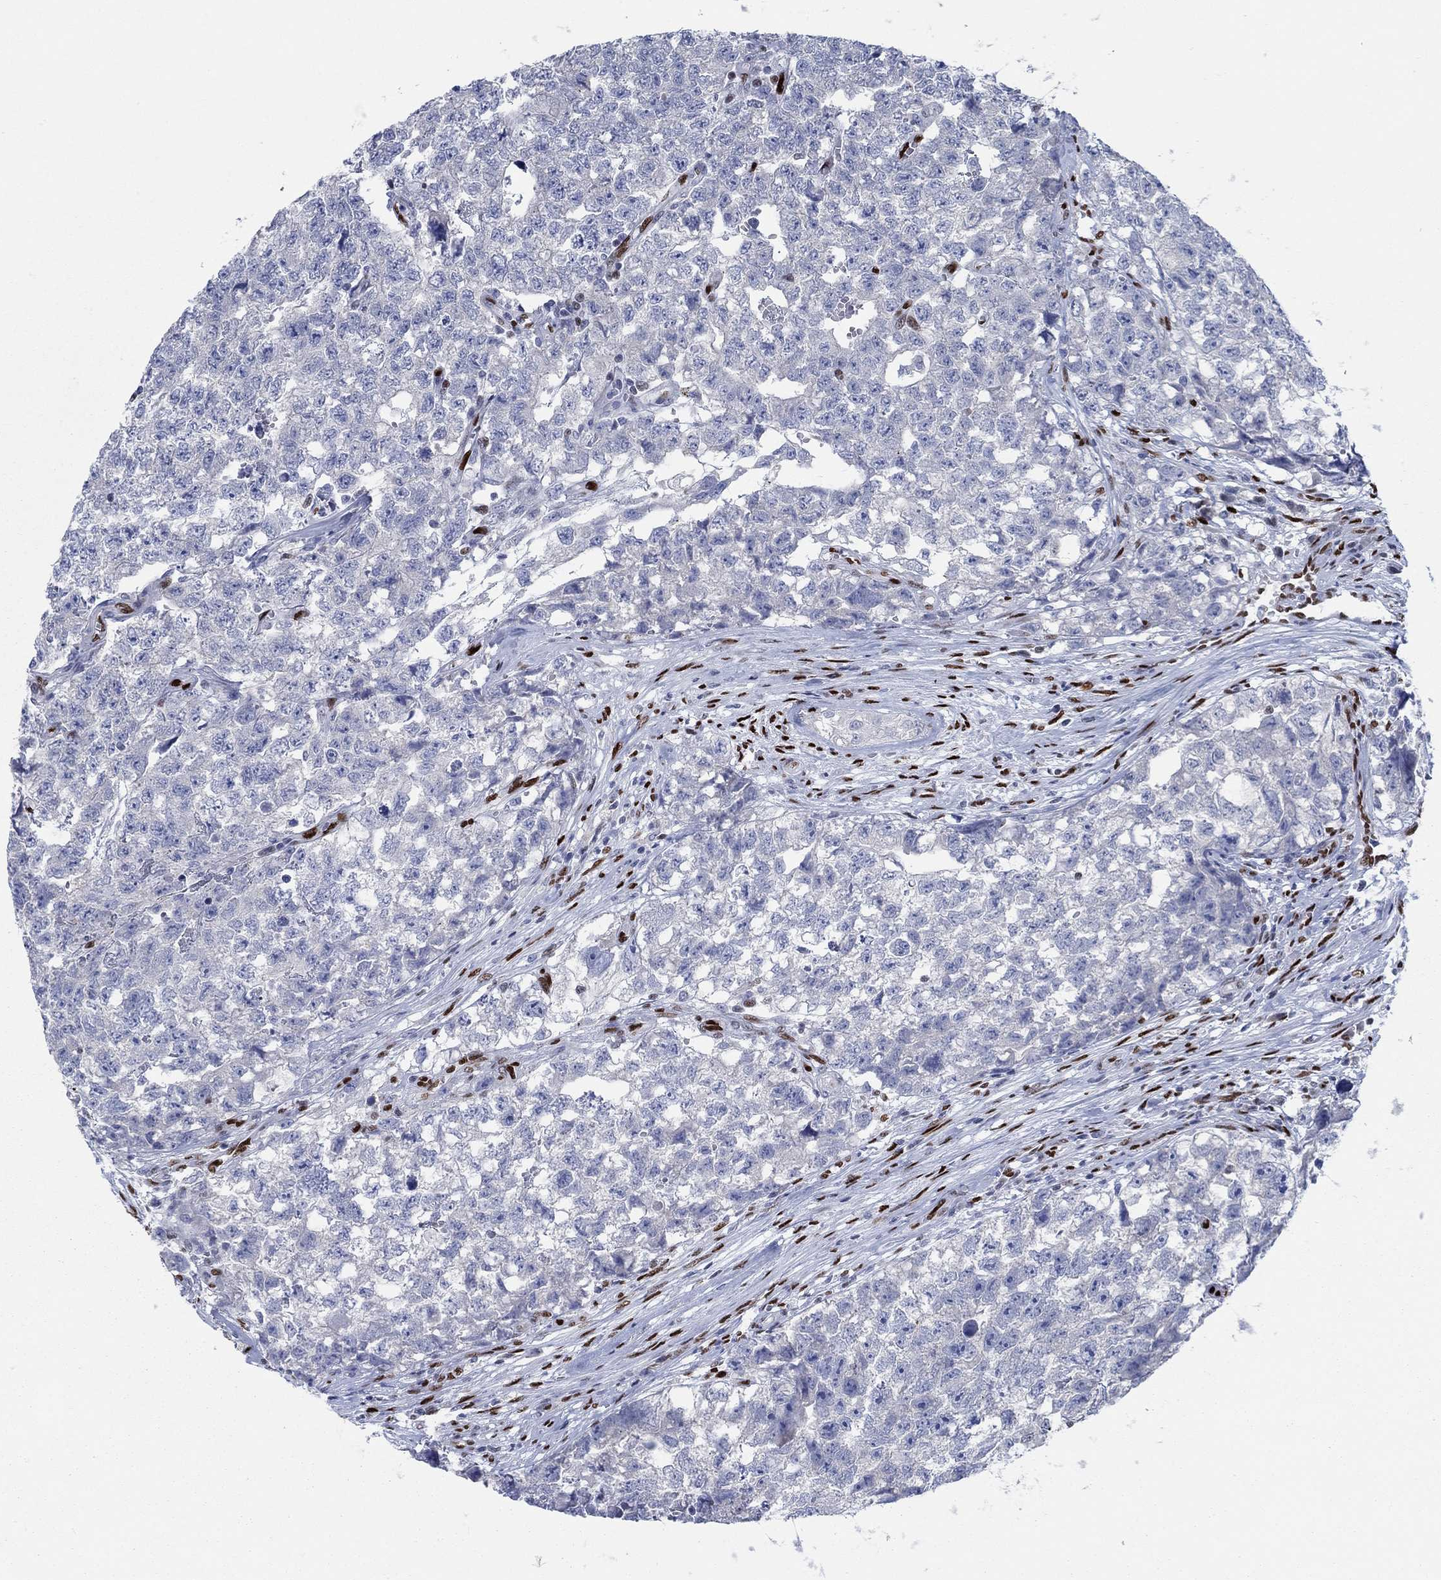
{"staining": {"intensity": "negative", "quantity": "none", "location": "none"}, "tissue": "testis cancer", "cell_type": "Tumor cells", "image_type": "cancer", "snomed": [{"axis": "morphology", "description": "Seminoma, NOS"}, {"axis": "morphology", "description": "Carcinoma, Embryonal, NOS"}, {"axis": "topography", "description": "Testis"}], "caption": "The histopathology image reveals no staining of tumor cells in testis cancer (embryonal carcinoma).", "gene": "ZEB1", "patient": {"sex": "male", "age": 22}}